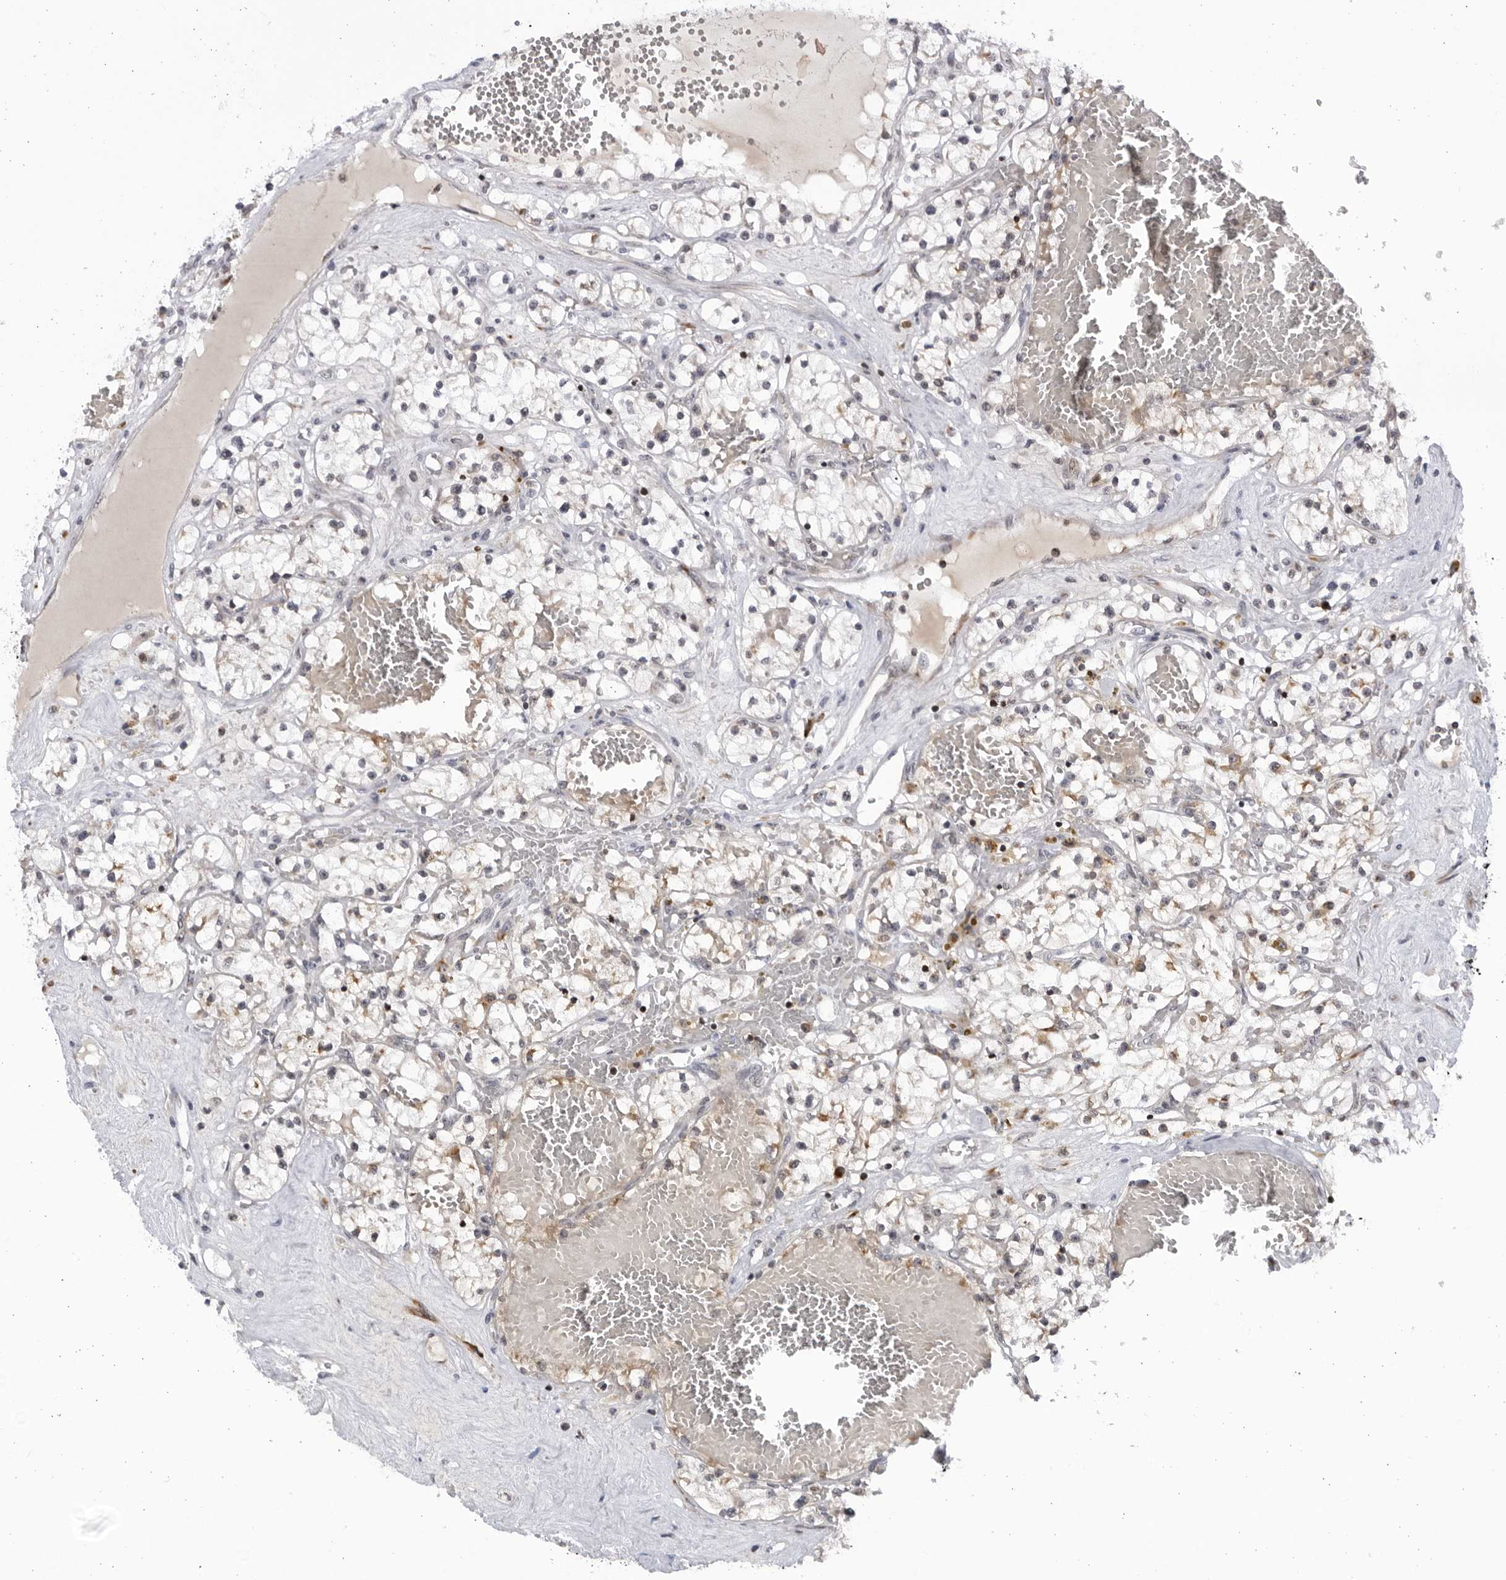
{"staining": {"intensity": "weak", "quantity": "<25%", "location": "cytoplasmic/membranous"}, "tissue": "renal cancer", "cell_type": "Tumor cells", "image_type": "cancer", "snomed": [{"axis": "morphology", "description": "Normal tissue, NOS"}, {"axis": "morphology", "description": "Adenocarcinoma, NOS"}, {"axis": "topography", "description": "Kidney"}], "caption": "Tumor cells are negative for protein expression in human renal adenocarcinoma.", "gene": "SLC25A22", "patient": {"sex": "male", "age": 68}}